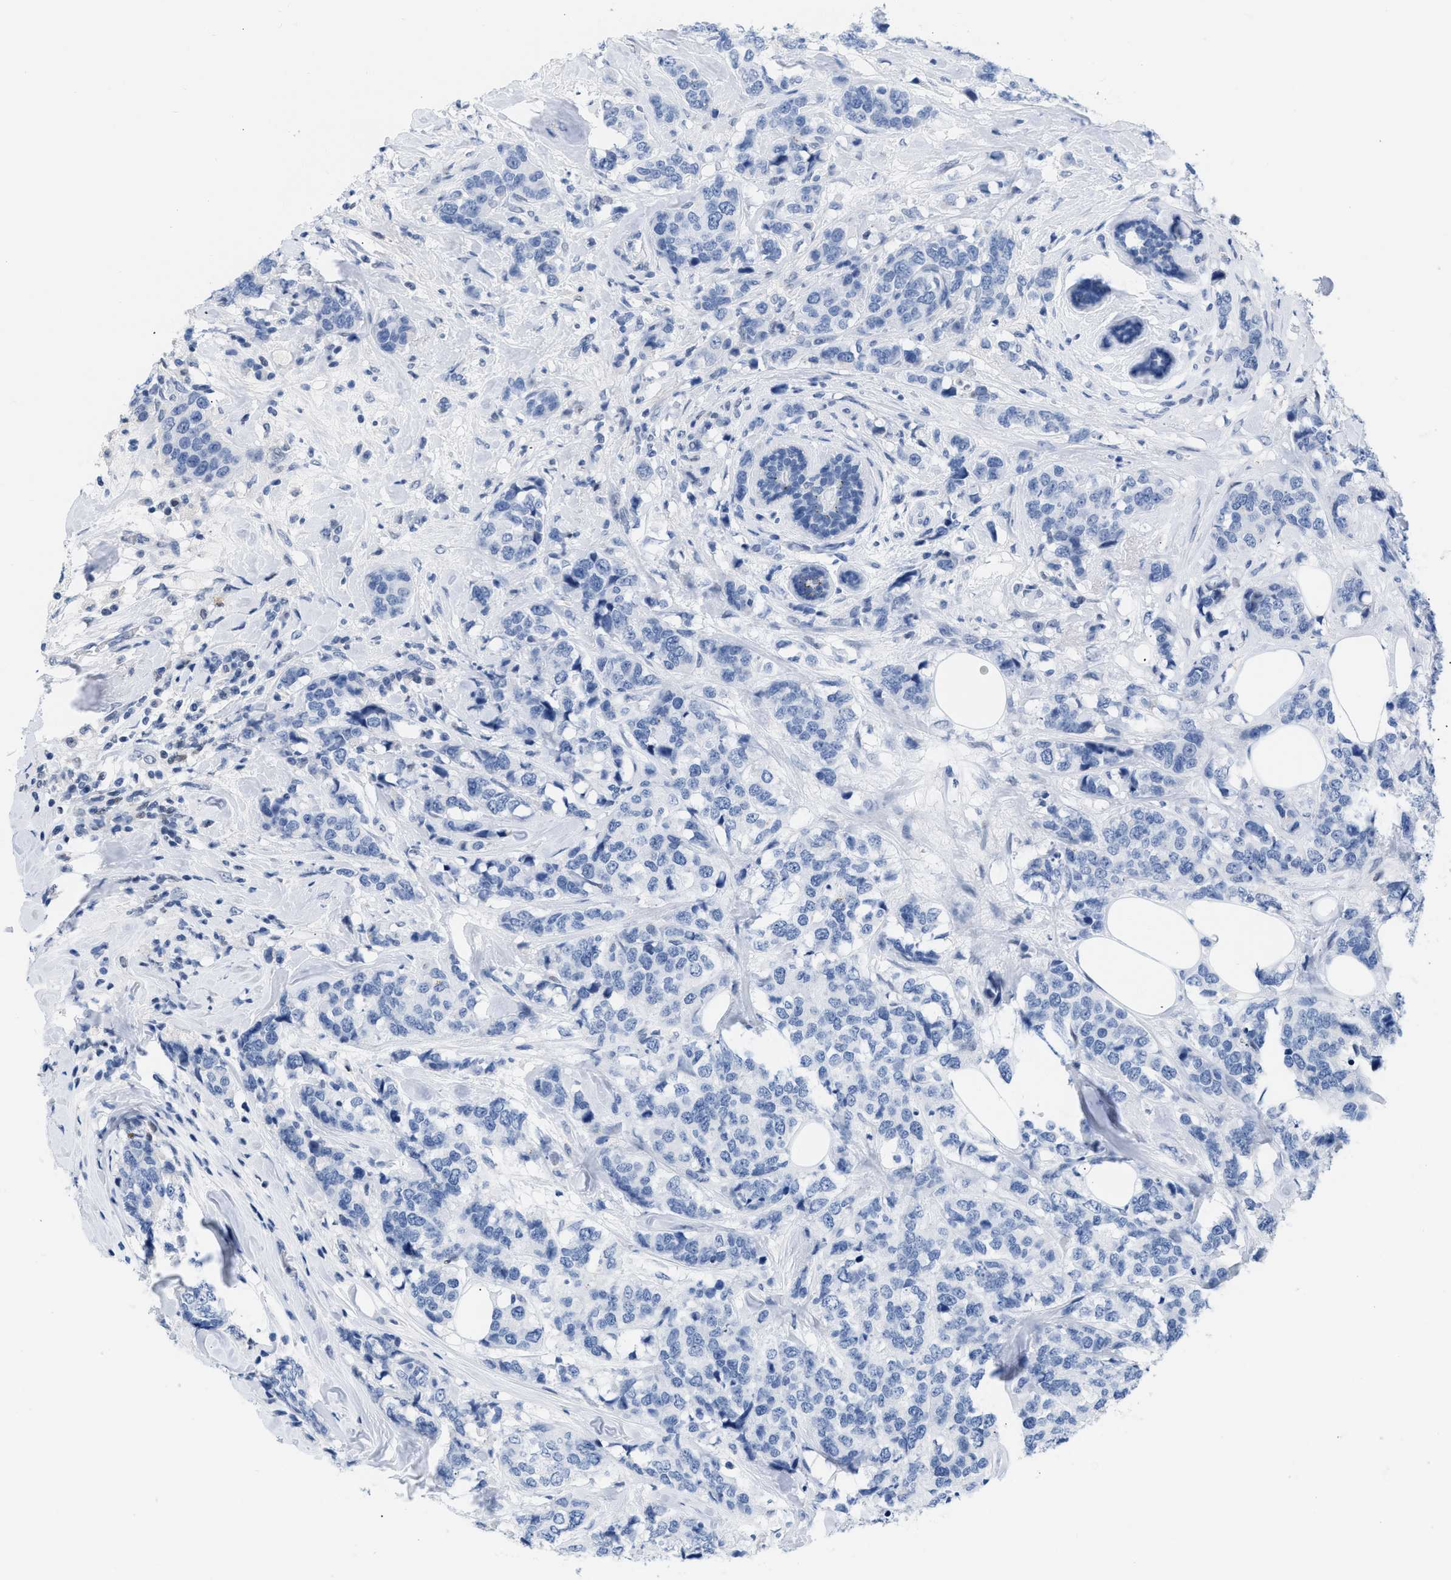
{"staining": {"intensity": "negative", "quantity": "none", "location": "none"}, "tissue": "breast cancer", "cell_type": "Tumor cells", "image_type": "cancer", "snomed": [{"axis": "morphology", "description": "Lobular carcinoma"}, {"axis": "topography", "description": "Breast"}], "caption": "IHC of human breast cancer (lobular carcinoma) reveals no staining in tumor cells.", "gene": "BOLL", "patient": {"sex": "female", "age": 59}}